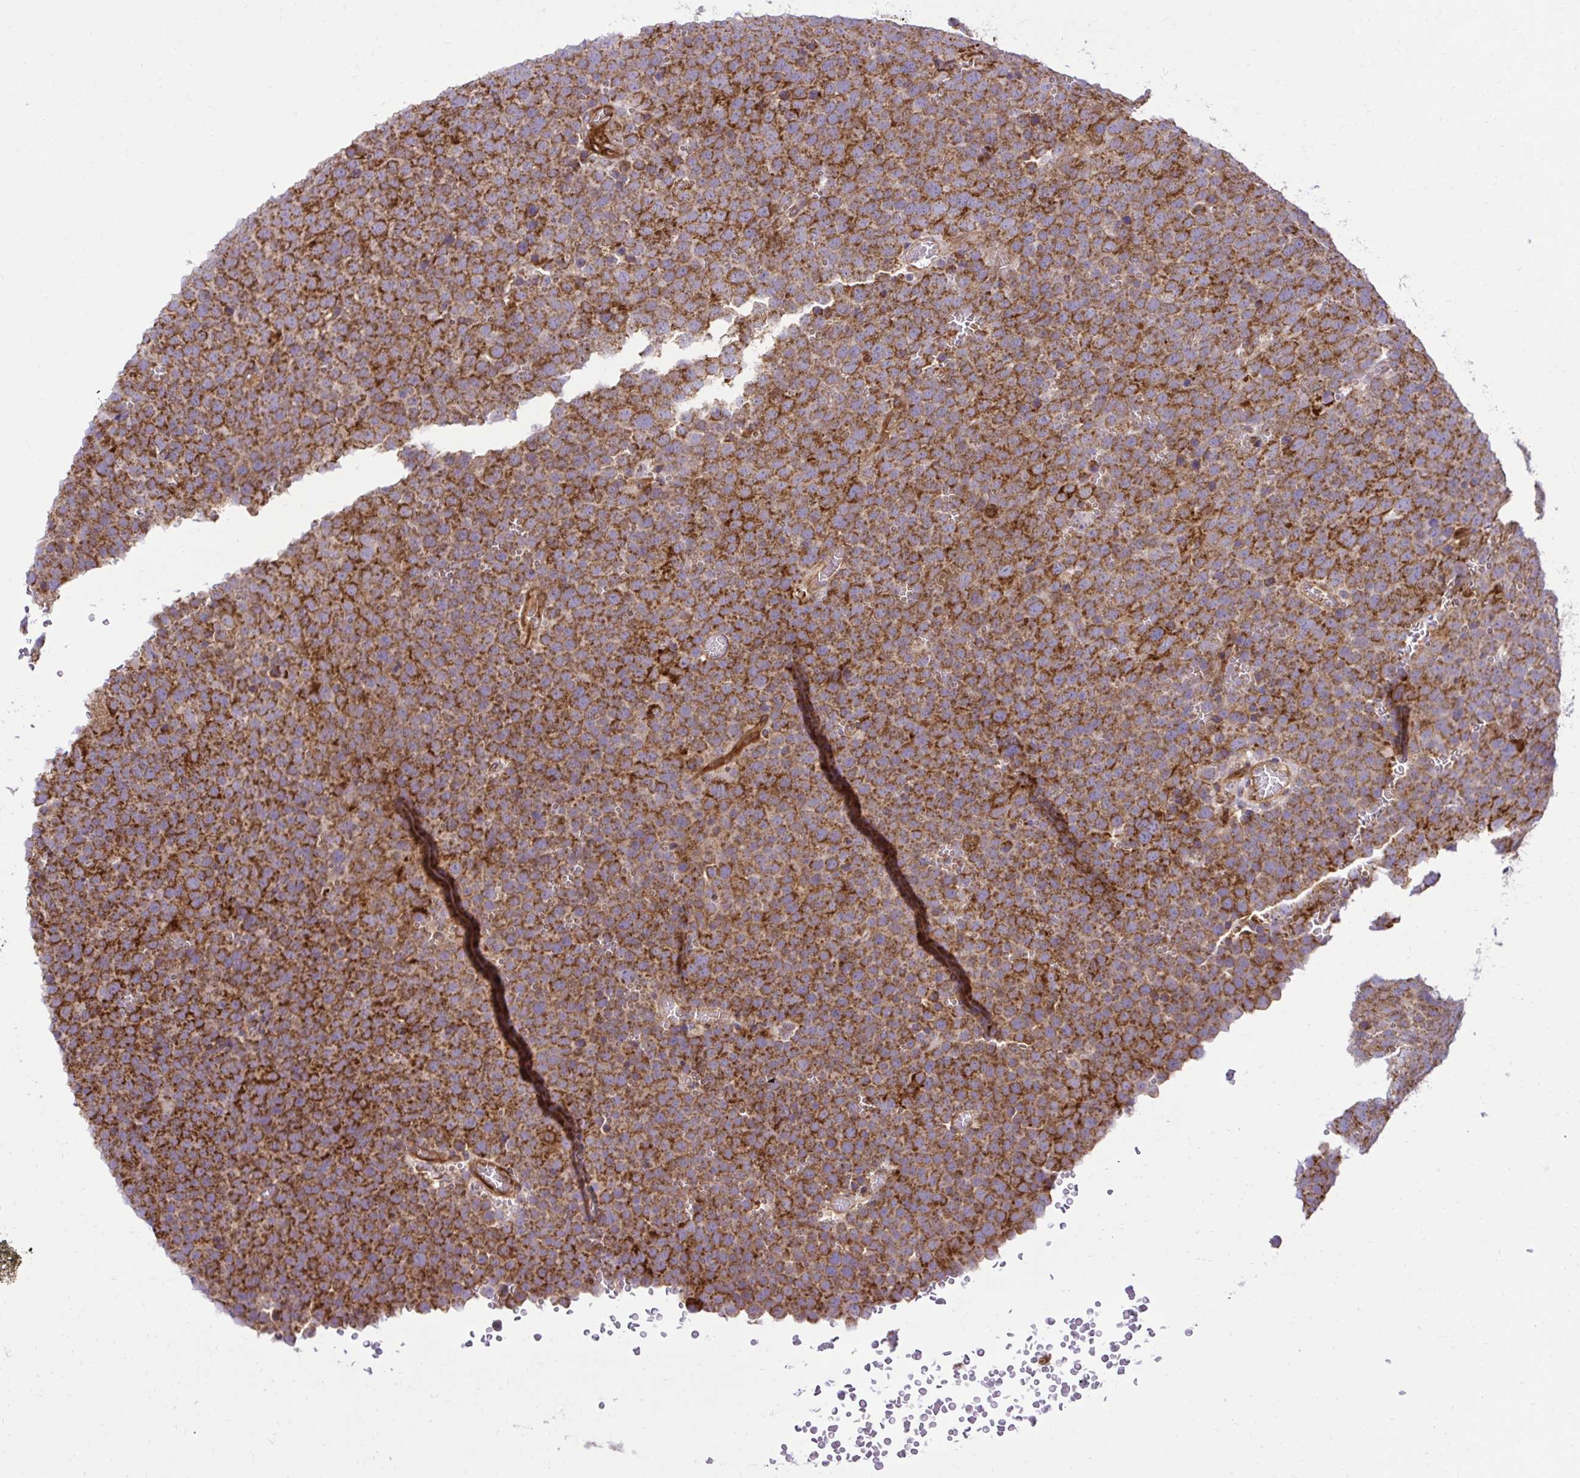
{"staining": {"intensity": "strong", "quantity": ">75%", "location": "cytoplasmic/membranous"}, "tissue": "testis cancer", "cell_type": "Tumor cells", "image_type": "cancer", "snomed": [{"axis": "morphology", "description": "Seminoma, NOS"}, {"axis": "topography", "description": "Testis"}], "caption": "Testis cancer tissue displays strong cytoplasmic/membranous staining in about >75% of tumor cells", "gene": "LIMS1", "patient": {"sex": "male", "age": 71}}